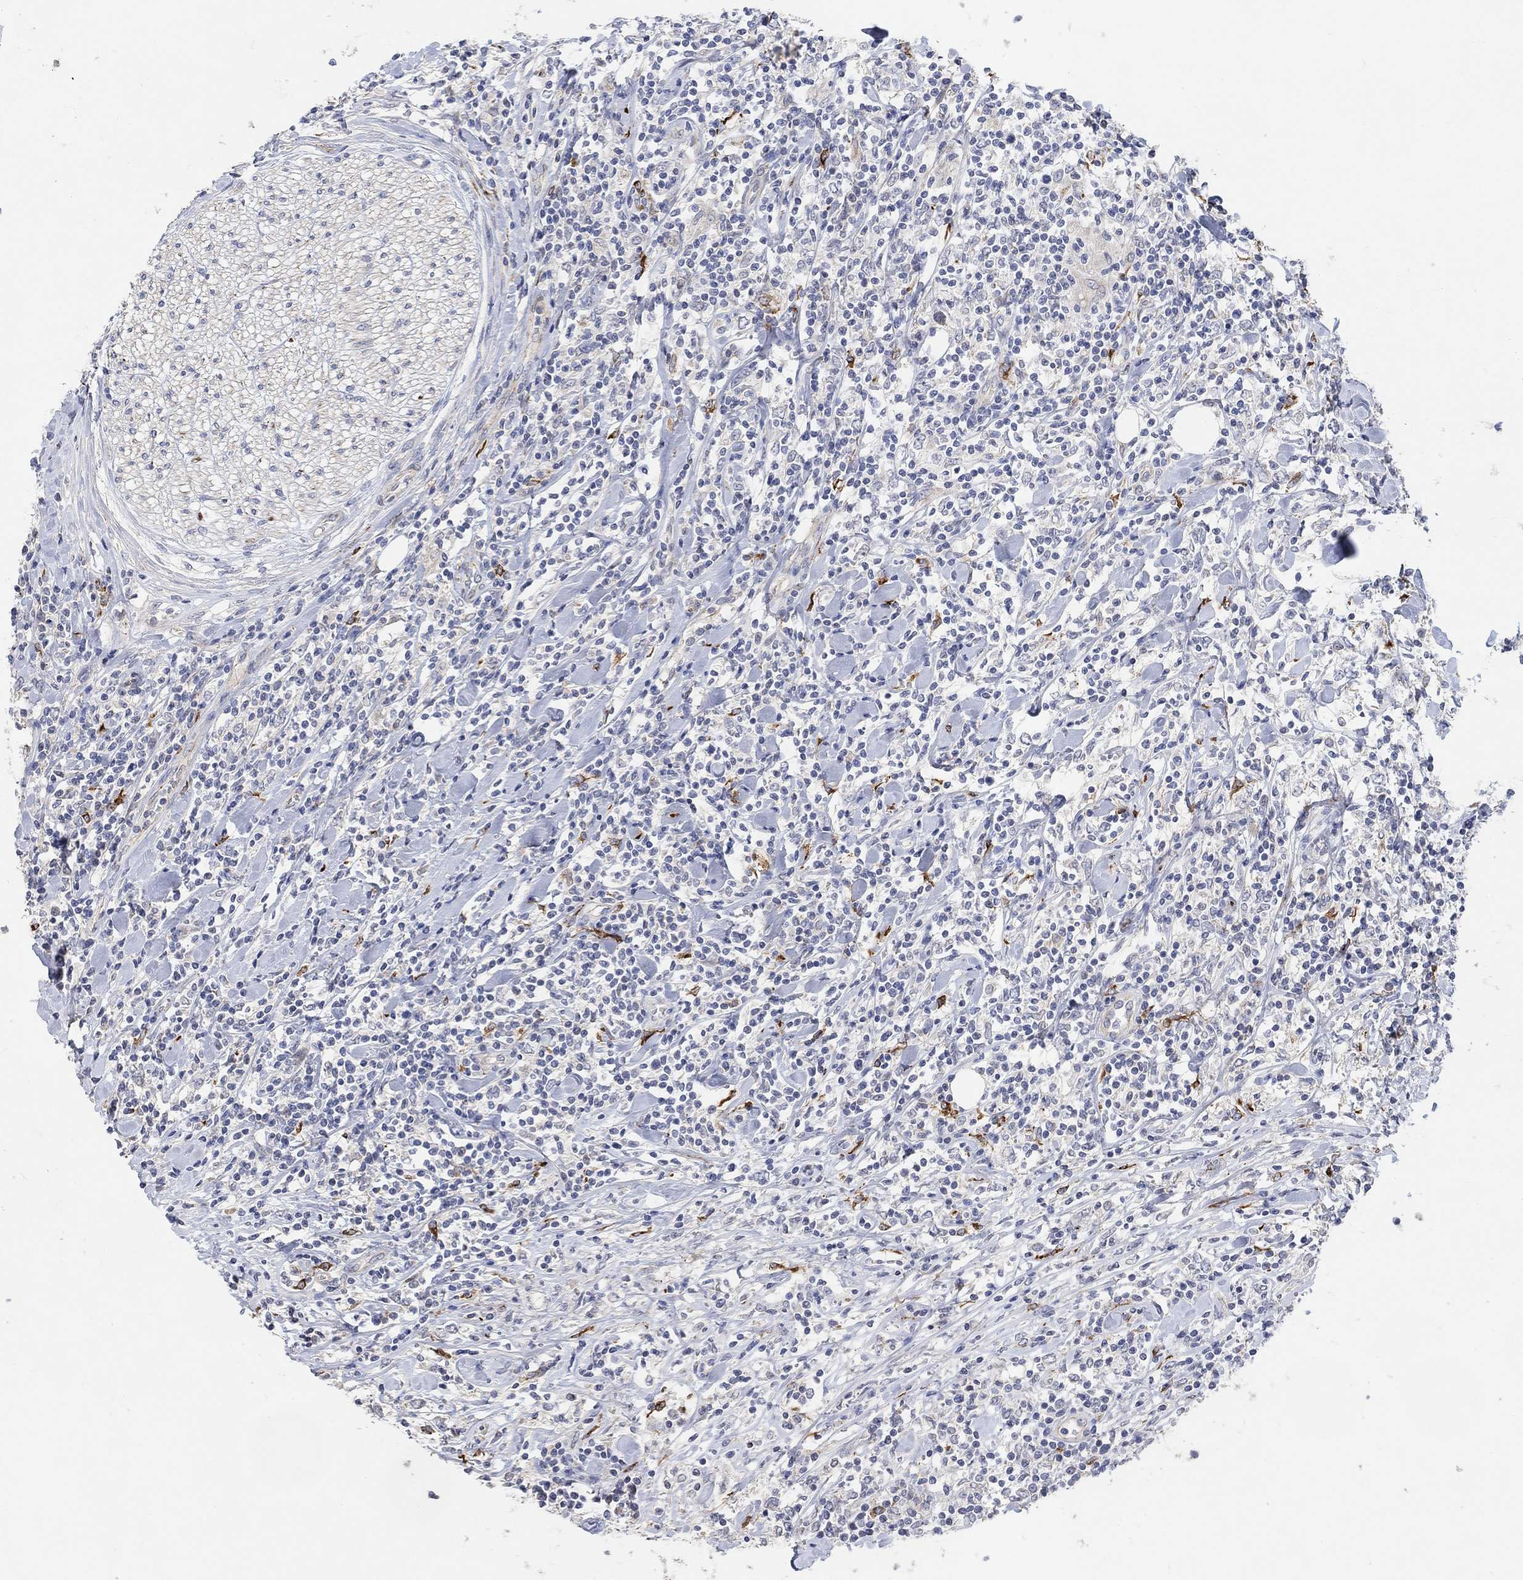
{"staining": {"intensity": "negative", "quantity": "none", "location": "none"}, "tissue": "lymphoma", "cell_type": "Tumor cells", "image_type": "cancer", "snomed": [{"axis": "morphology", "description": "Malignant lymphoma, non-Hodgkin's type, High grade"}, {"axis": "topography", "description": "Lymph node"}], "caption": "This is an immunohistochemistry (IHC) image of human lymphoma. There is no staining in tumor cells.", "gene": "HCRTR1", "patient": {"sex": "female", "age": 84}}